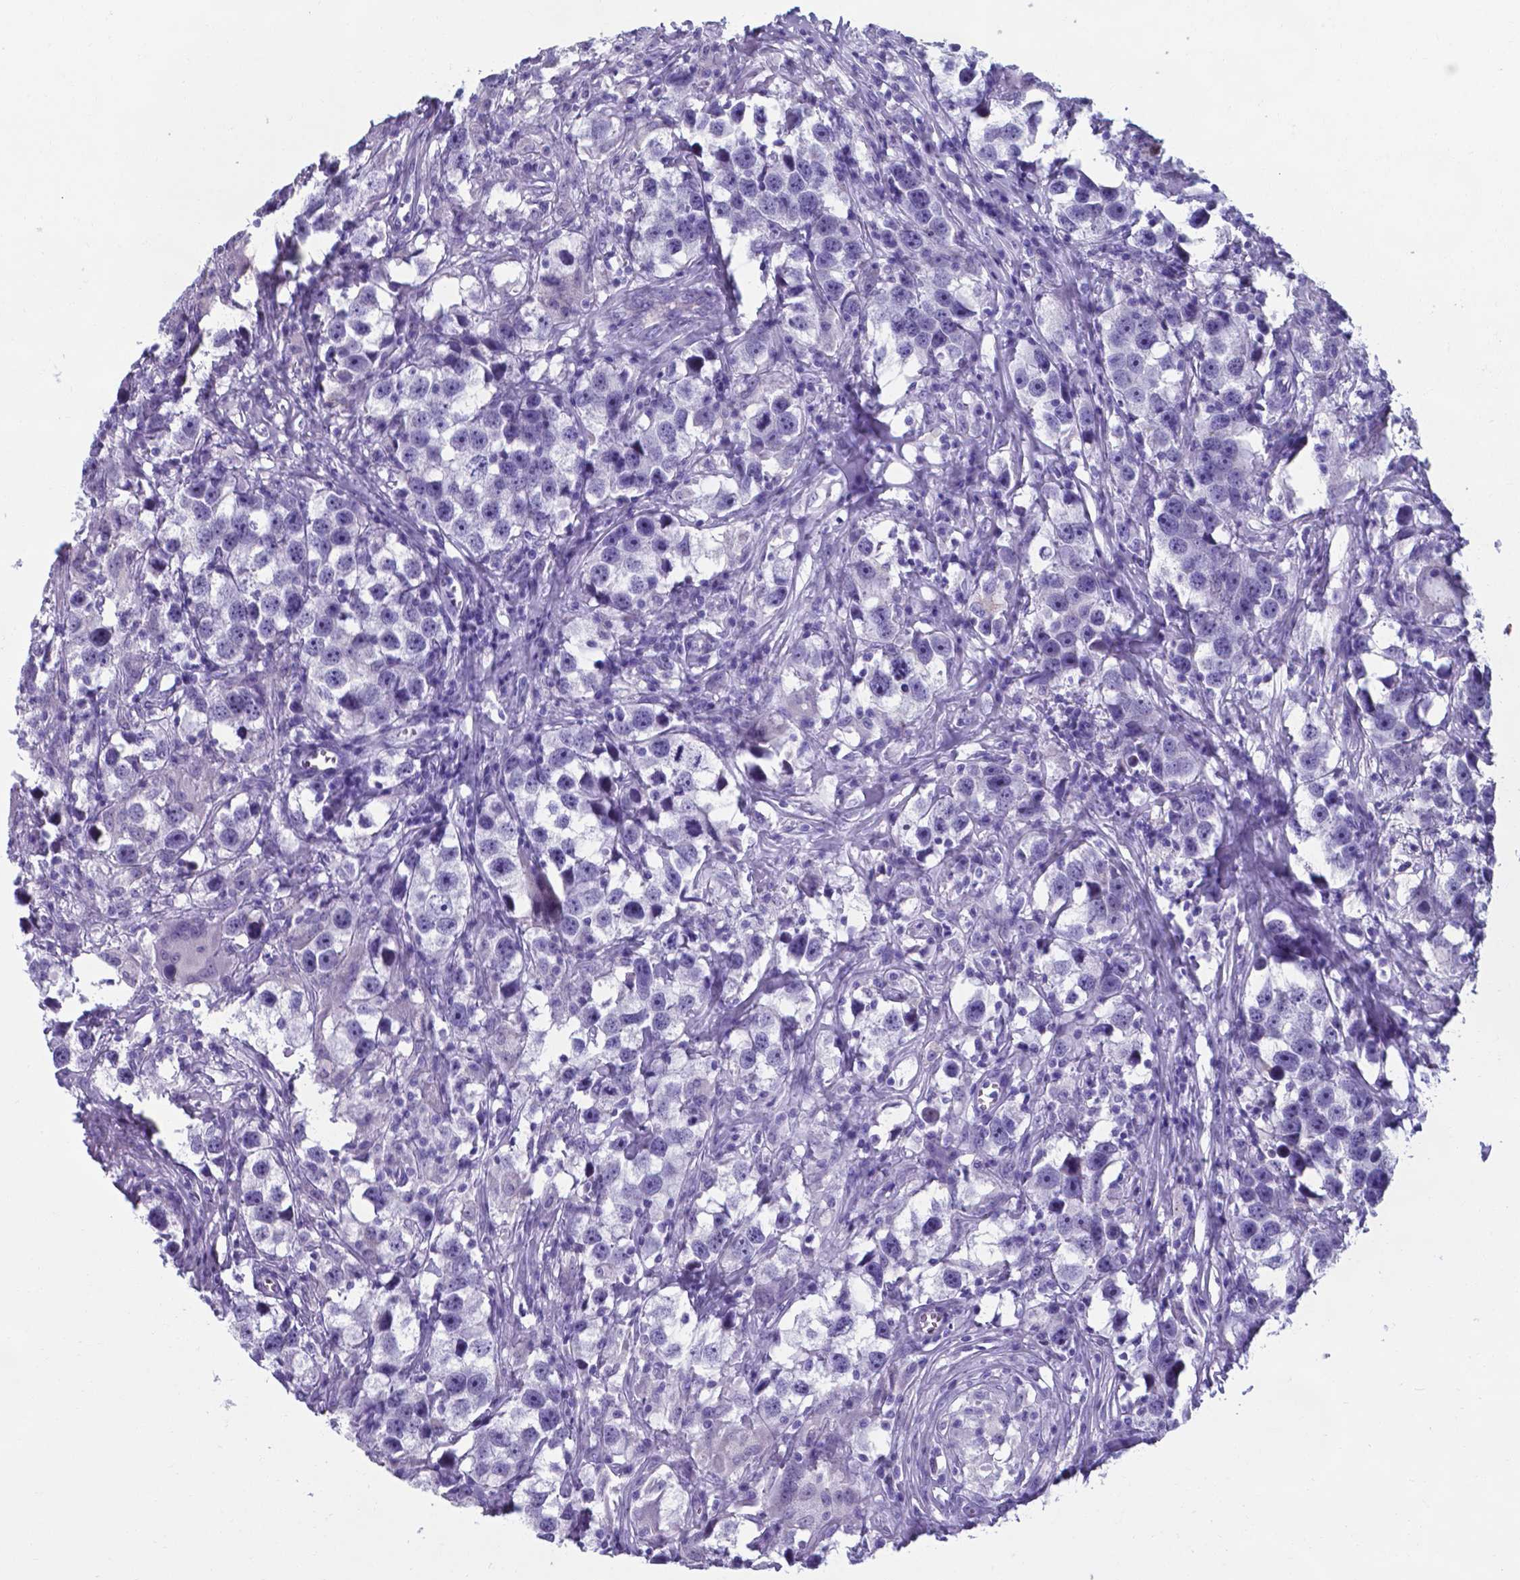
{"staining": {"intensity": "negative", "quantity": "none", "location": "none"}, "tissue": "testis cancer", "cell_type": "Tumor cells", "image_type": "cancer", "snomed": [{"axis": "morphology", "description": "Seminoma, NOS"}, {"axis": "topography", "description": "Testis"}], "caption": "High power microscopy histopathology image of an IHC image of testis seminoma, revealing no significant positivity in tumor cells.", "gene": "AP5B1", "patient": {"sex": "male", "age": 49}}